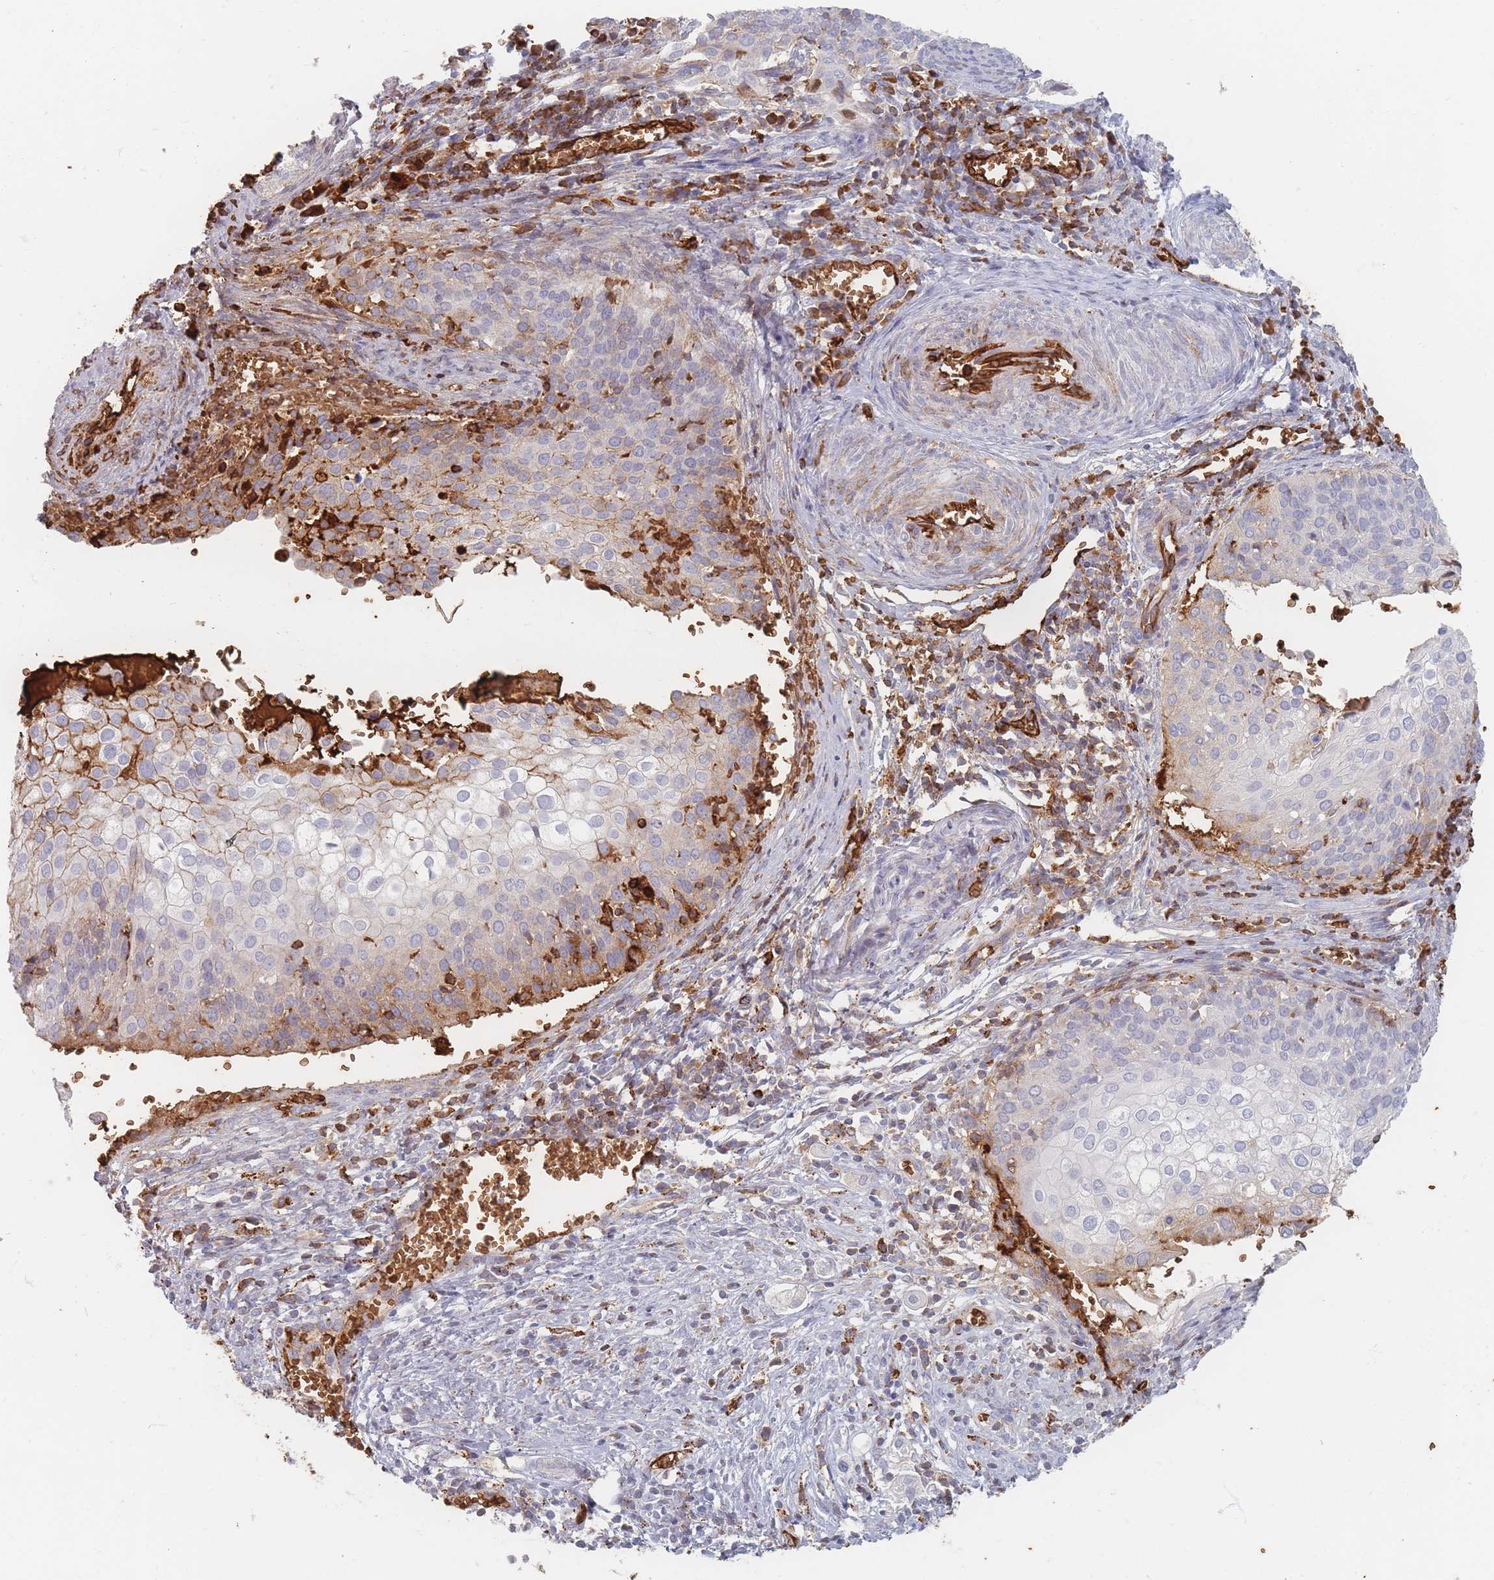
{"staining": {"intensity": "moderate", "quantity": "<25%", "location": "cytoplasmic/membranous"}, "tissue": "cervical cancer", "cell_type": "Tumor cells", "image_type": "cancer", "snomed": [{"axis": "morphology", "description": "Squamous cell carcinoma, NOS"}, {"axis": "topography", "description": "Cervix"}], "caption": "This image displays immunohistochemistry (IHC) staining of human cervical squamous cell carcinoma, with low moderate cytoplasmic/membranous expression in approximately <25% of tumor cells.", "gene": "SLC2A6", "patient": {"sex": "female", "age": 44}}